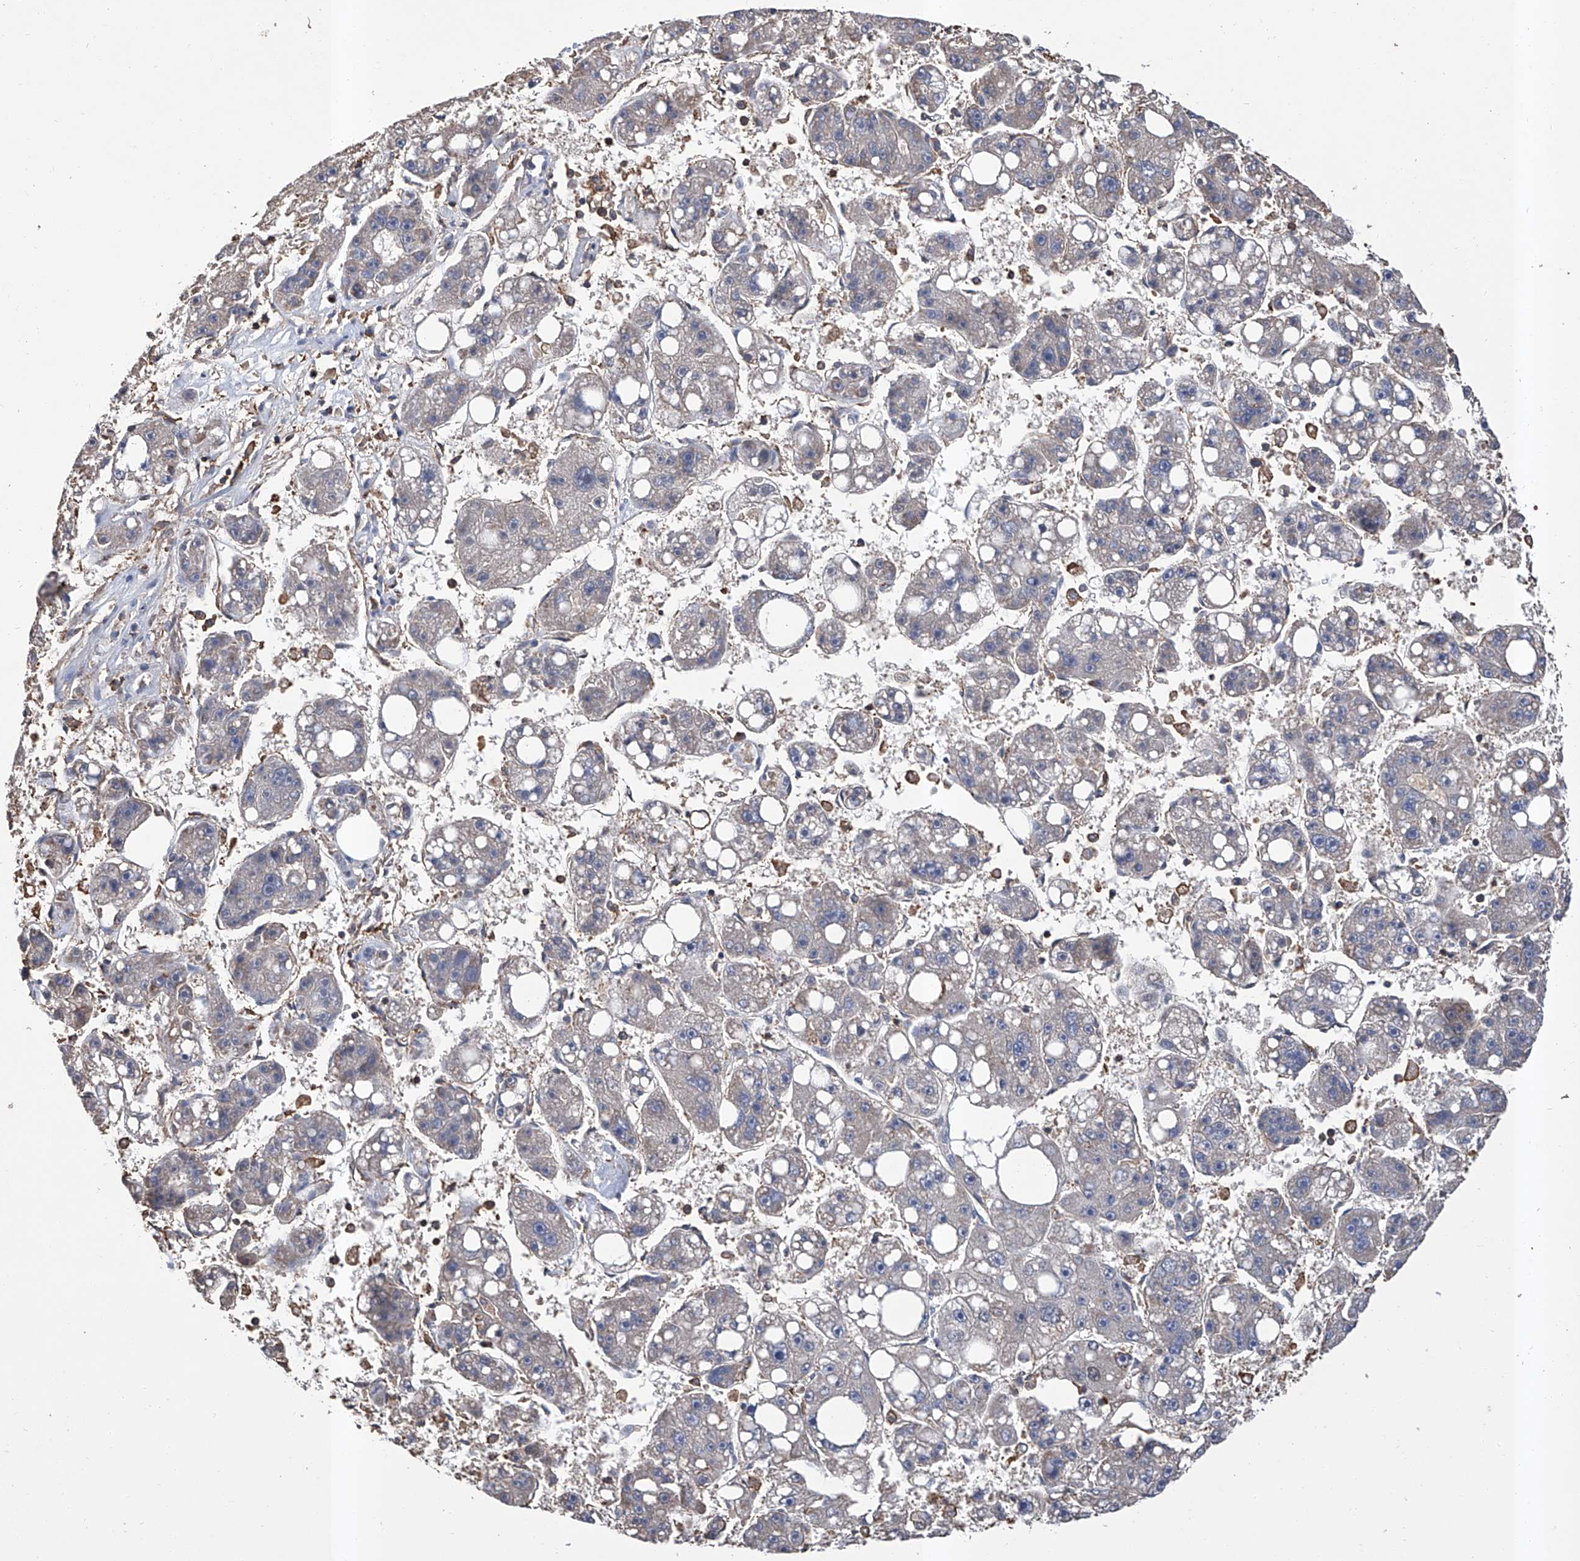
{"staining": {"intensity": "negative", "quantity": "none", "location": "none"}, "tissue": "liver cancer", "cell_type": "Tumor cells", "image_type": "cancer", "snomed": [{"axis": "morphology", "description": "Carcinoma, Hepatocellular, NOS"}, {"axis": "topography", "description": "Liver"}], "caption": "High power microscopy photomicrograph of an immunohistochemistry (IHC) image of liver cancer, revealing no significant staining in tumor cells.", "gene": "GPT", "patient": {"sex": "female", "age": 61}}